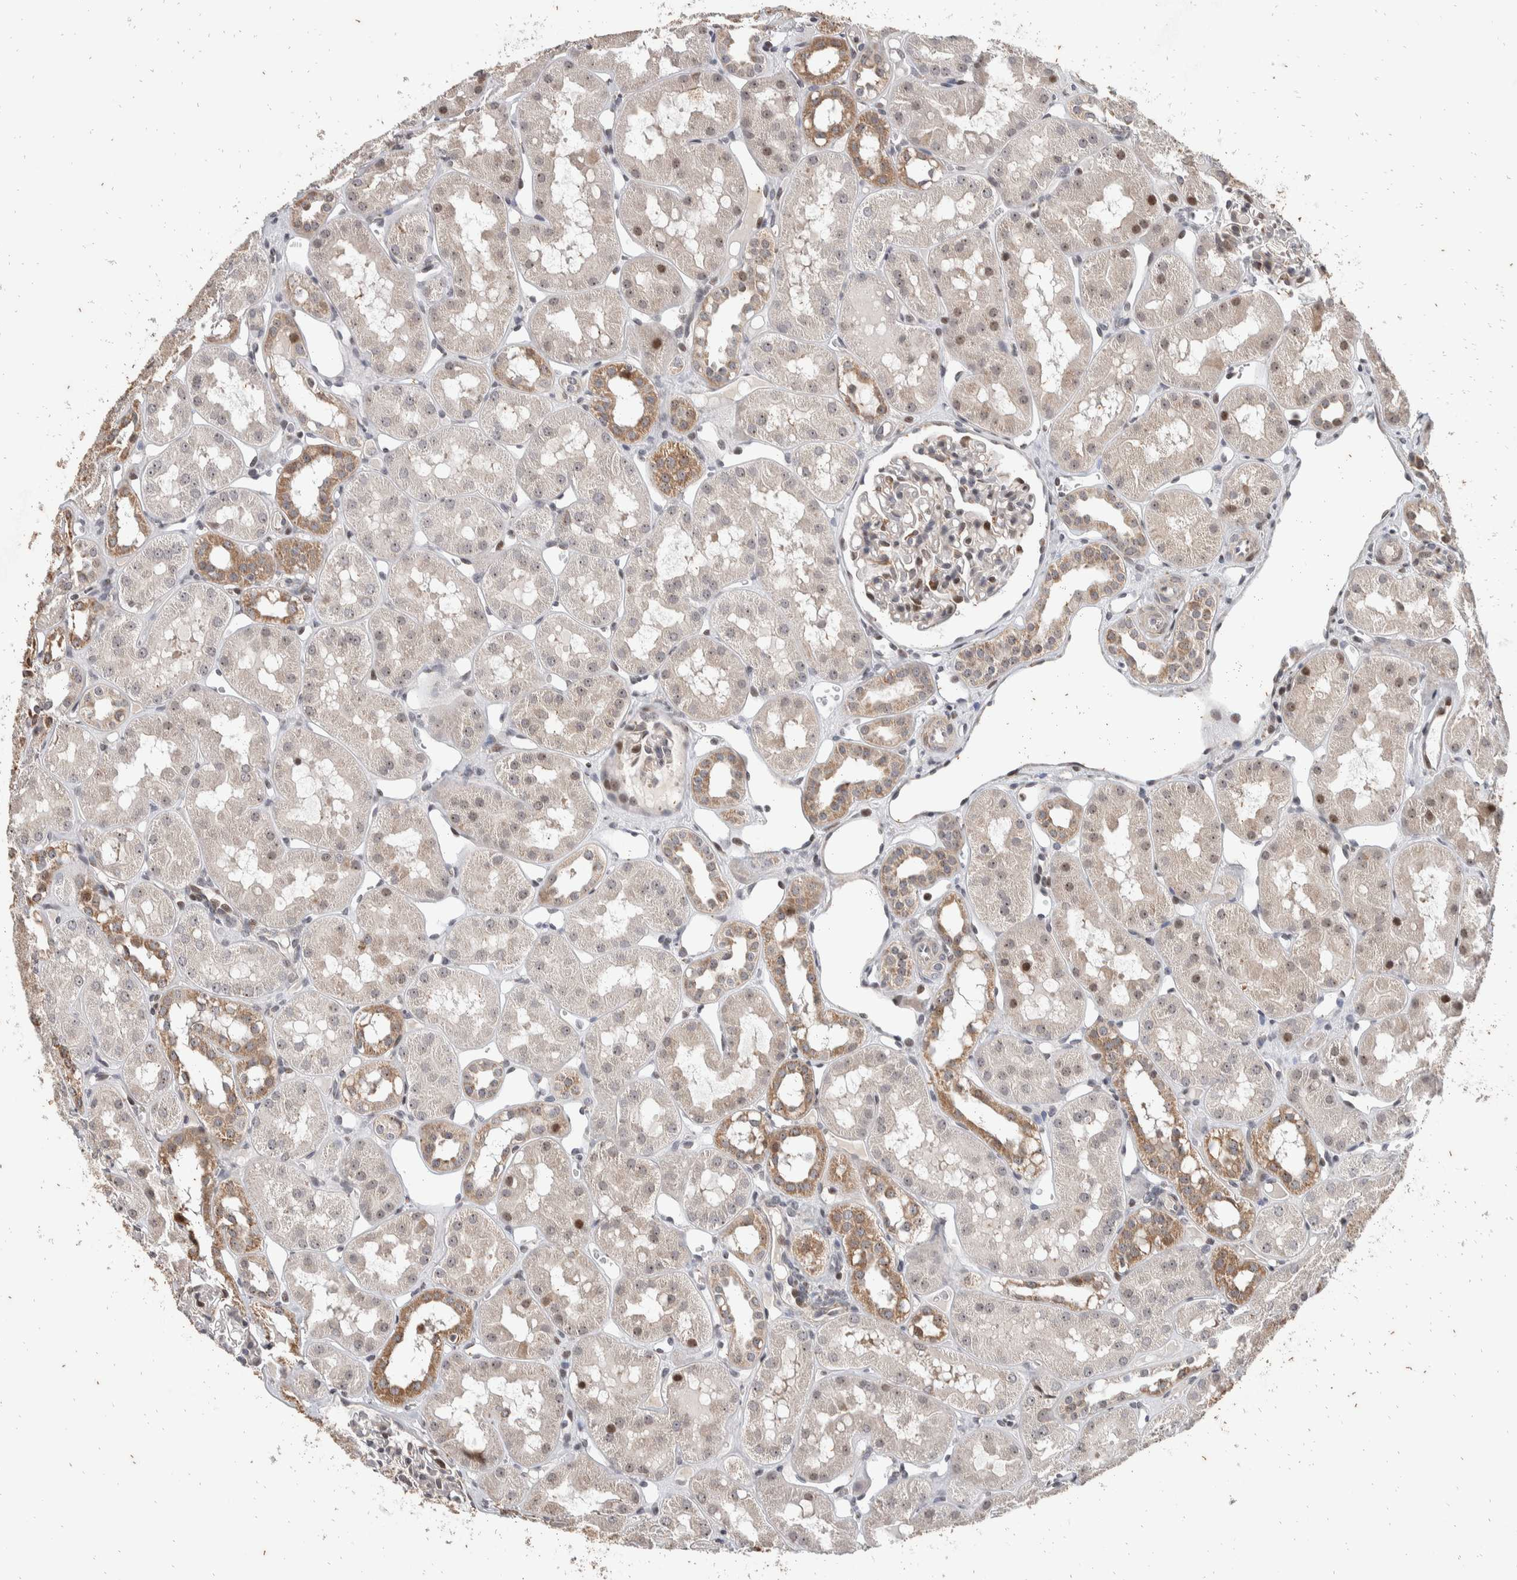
{"staining": {"intensity": "moderate", "quantity": "<25%", "location": "cytoplasmic/membranous,nuclear"}, "tissue": "kidney", "cell_type": "Cells in glomeruli", "image_type": "normal", "snomed": [{"axis": "morphology", "description": "Normal tissue, NOS"}, {"axis": "topography", "description": "Kidney"}], "caption": "Immunohistochemistry (IHC) of normal human kidney shows low levels of moderate cytoplasmic/membranous,nuclear expression in approximately <25% of cells in glomeruli.", "gene": "ATXN7L1", "patient": {"sex": "male", "age": 16}}